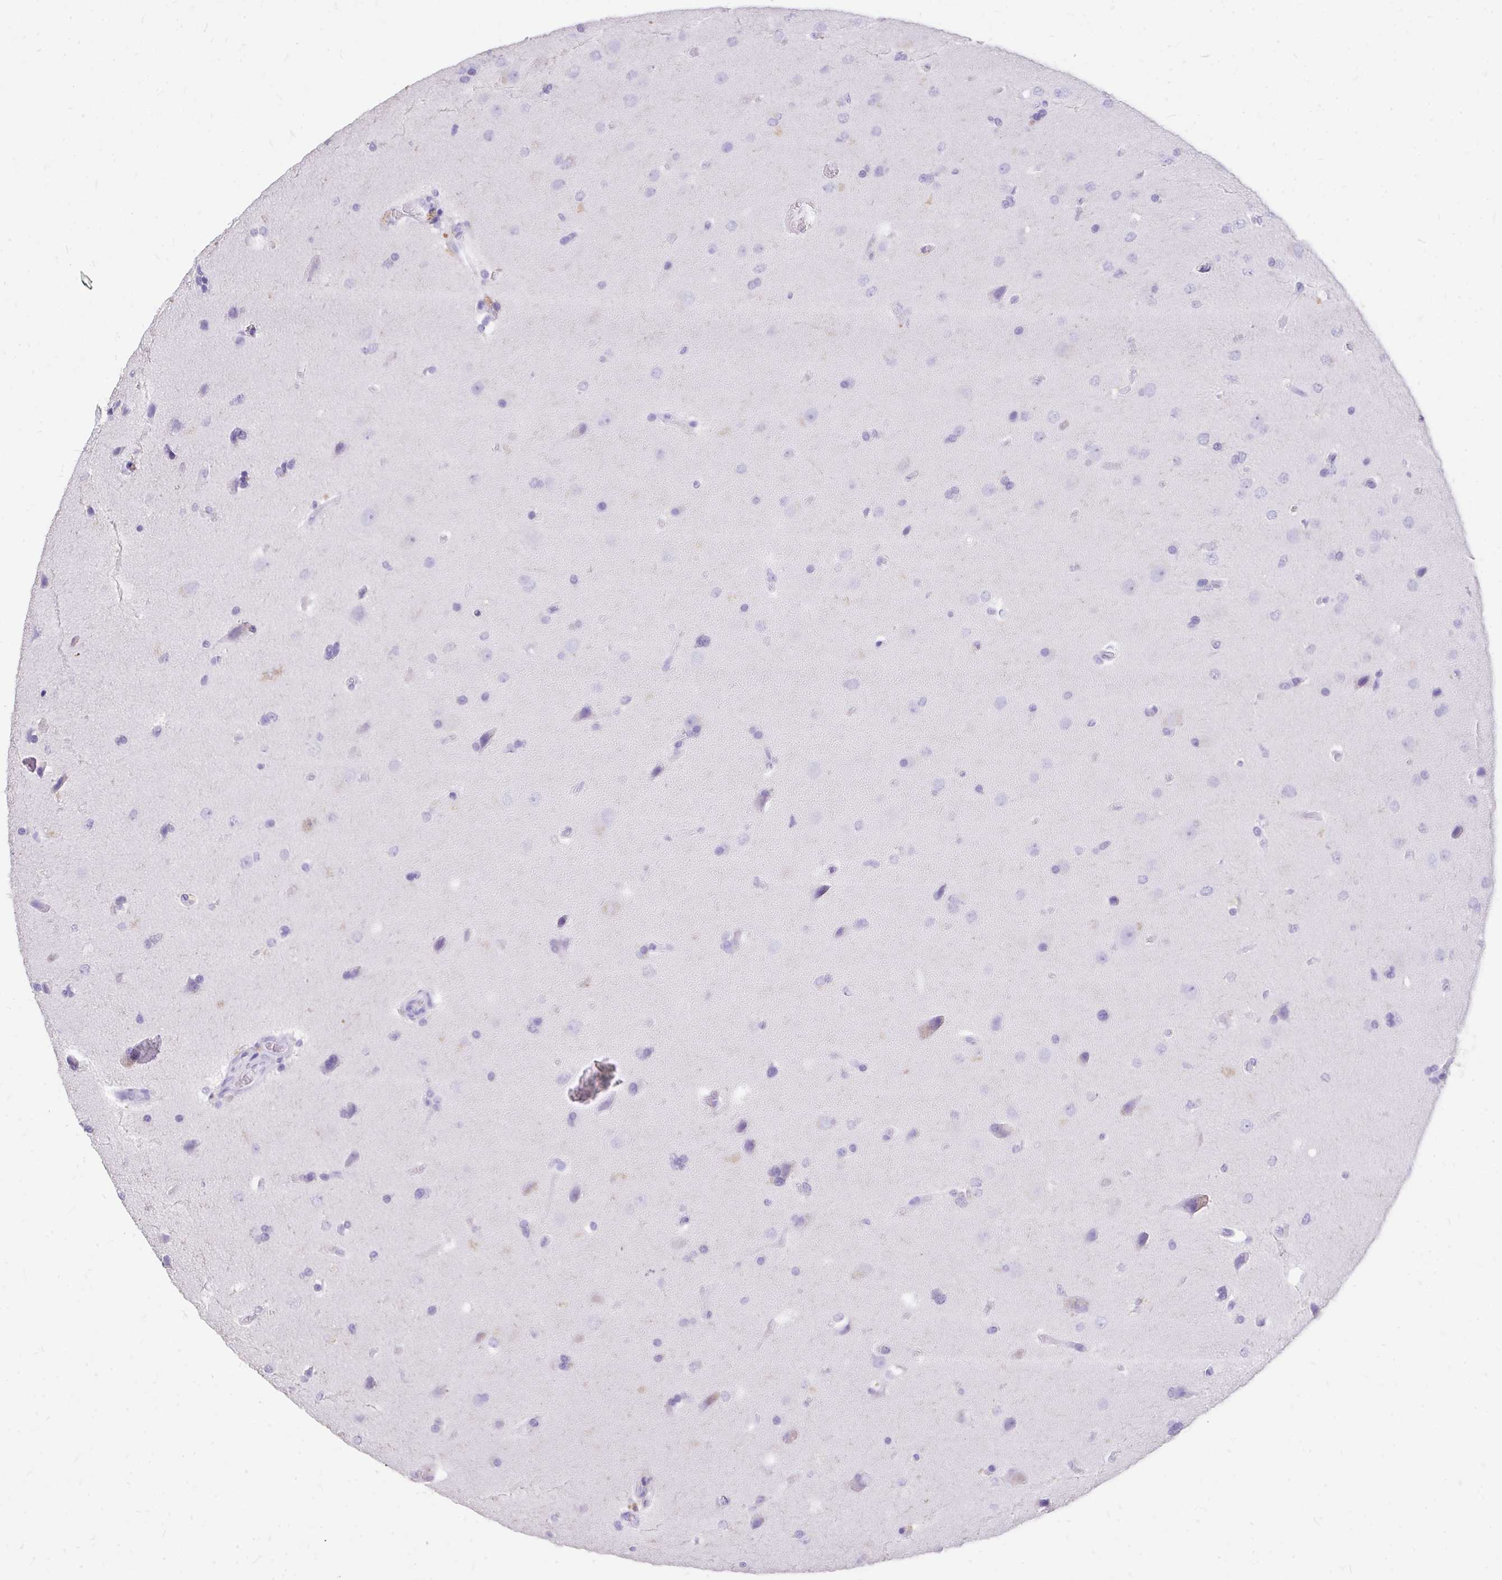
{"staining": {"intensity": "negative", "quantity": "none", "location": "none"}, "tissue": "glioma", "cell_type": "Tumor cells", "image_type": "cancer", "snomed": [{"axis": "morphology", "description": "Glioma, malignant, Low grade"}, {"axis": "topography", "description": "Brain"}], "caption": "Low-grade glioma (malignant) stained for a protein using IHC demonstrates no expression tumor cells.", "gene": "MON1A", "patient": {"sex": "female", "age": 54}}